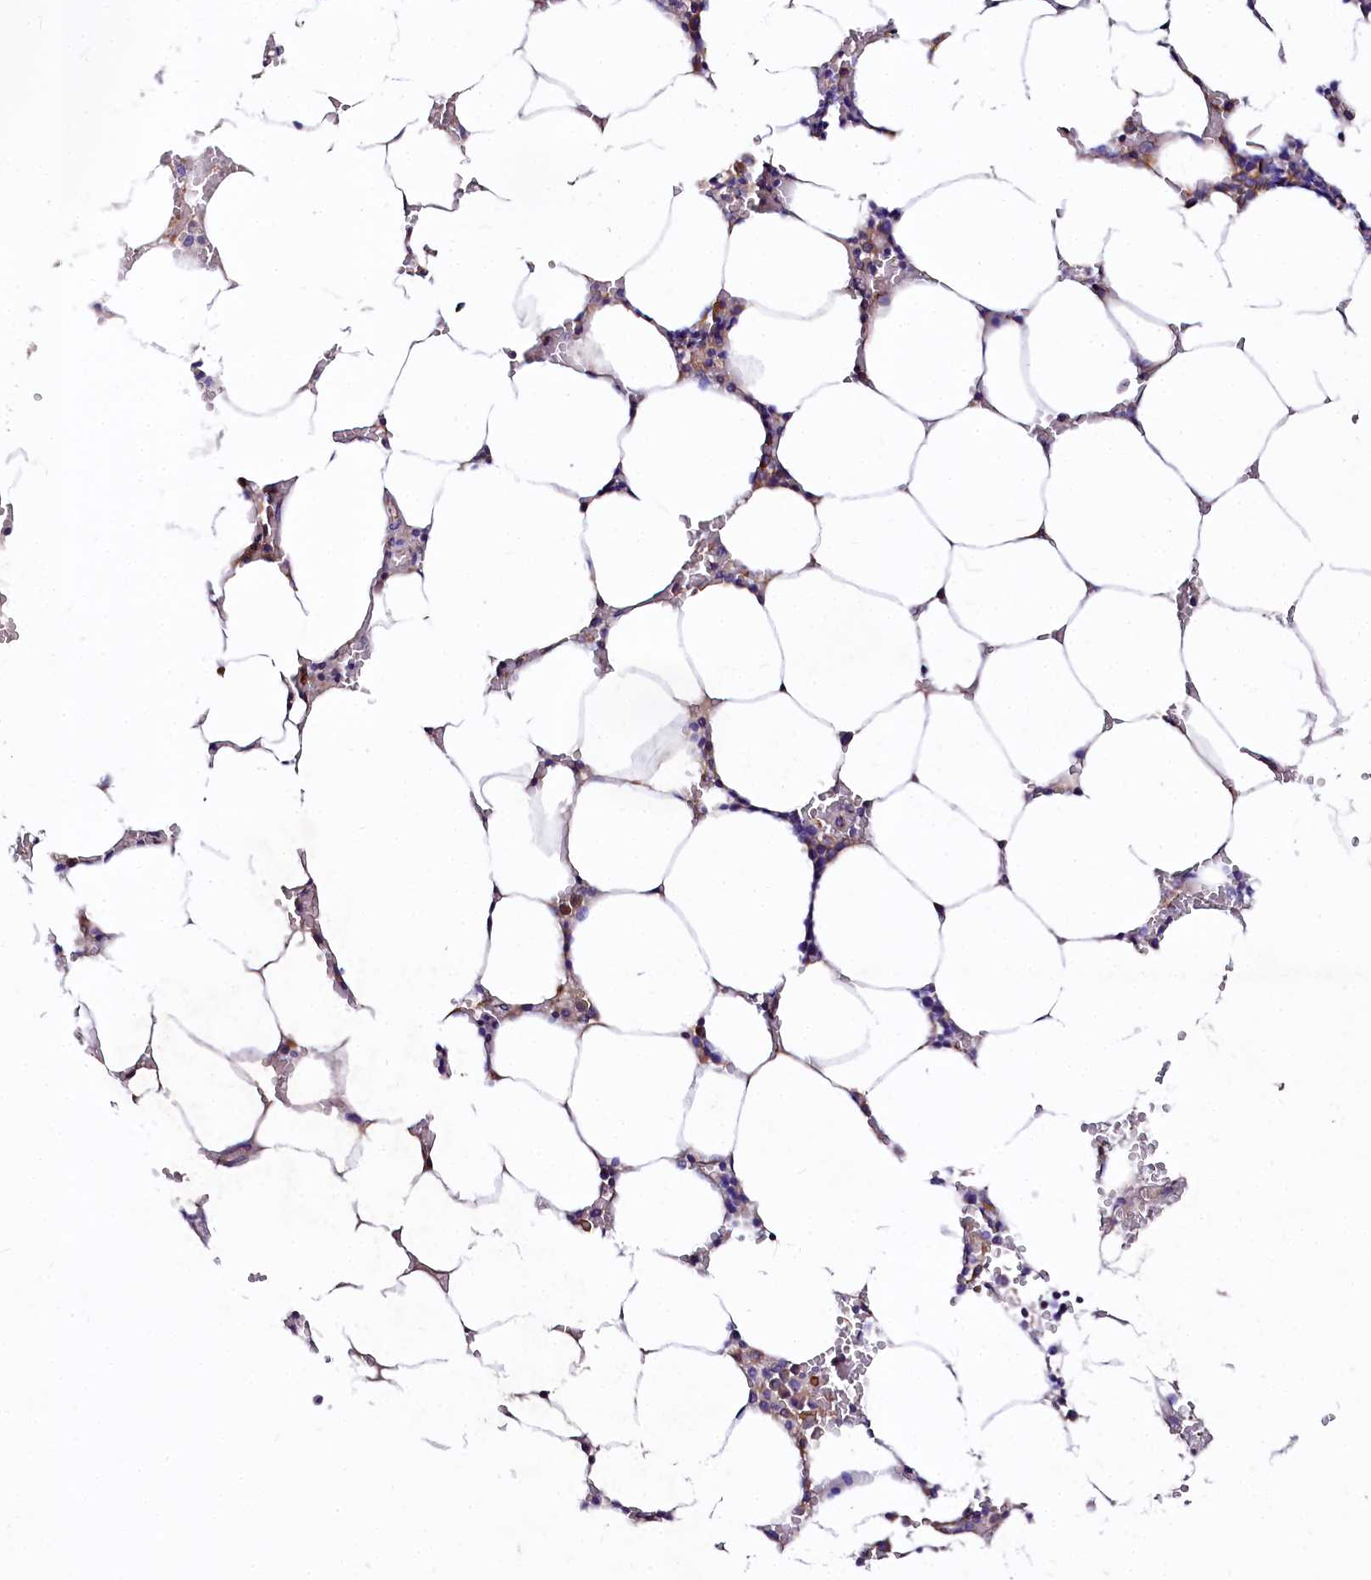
{"staining": {"intensity": "moderate", "quantity": "<25%", "location": "cytoplasmic/membranous"}, "tissue": "bone marrow", "cell_type": "Hematopoietic cells", "image_type": "normal", "snomed": [{"axis": "morphology", "description": "Normal tissue, NOS"}, {"axis": "topography", "description": "Bone marrow"}], "caption": "Immunohistochemical staining of unremarkable bone marrow demonstrates <25% levels of moderate cytoplasmic/membranous protein expression in approximately <25% of hematopoietic cells. (Stains: DAB (3,3'-diaminobenzidine) in brown, nuclei in blue, Microscopy: brightfield microscopy at high magnification).", "gene": "QARS1", "patient": {"sex": "male", "age": 70}}